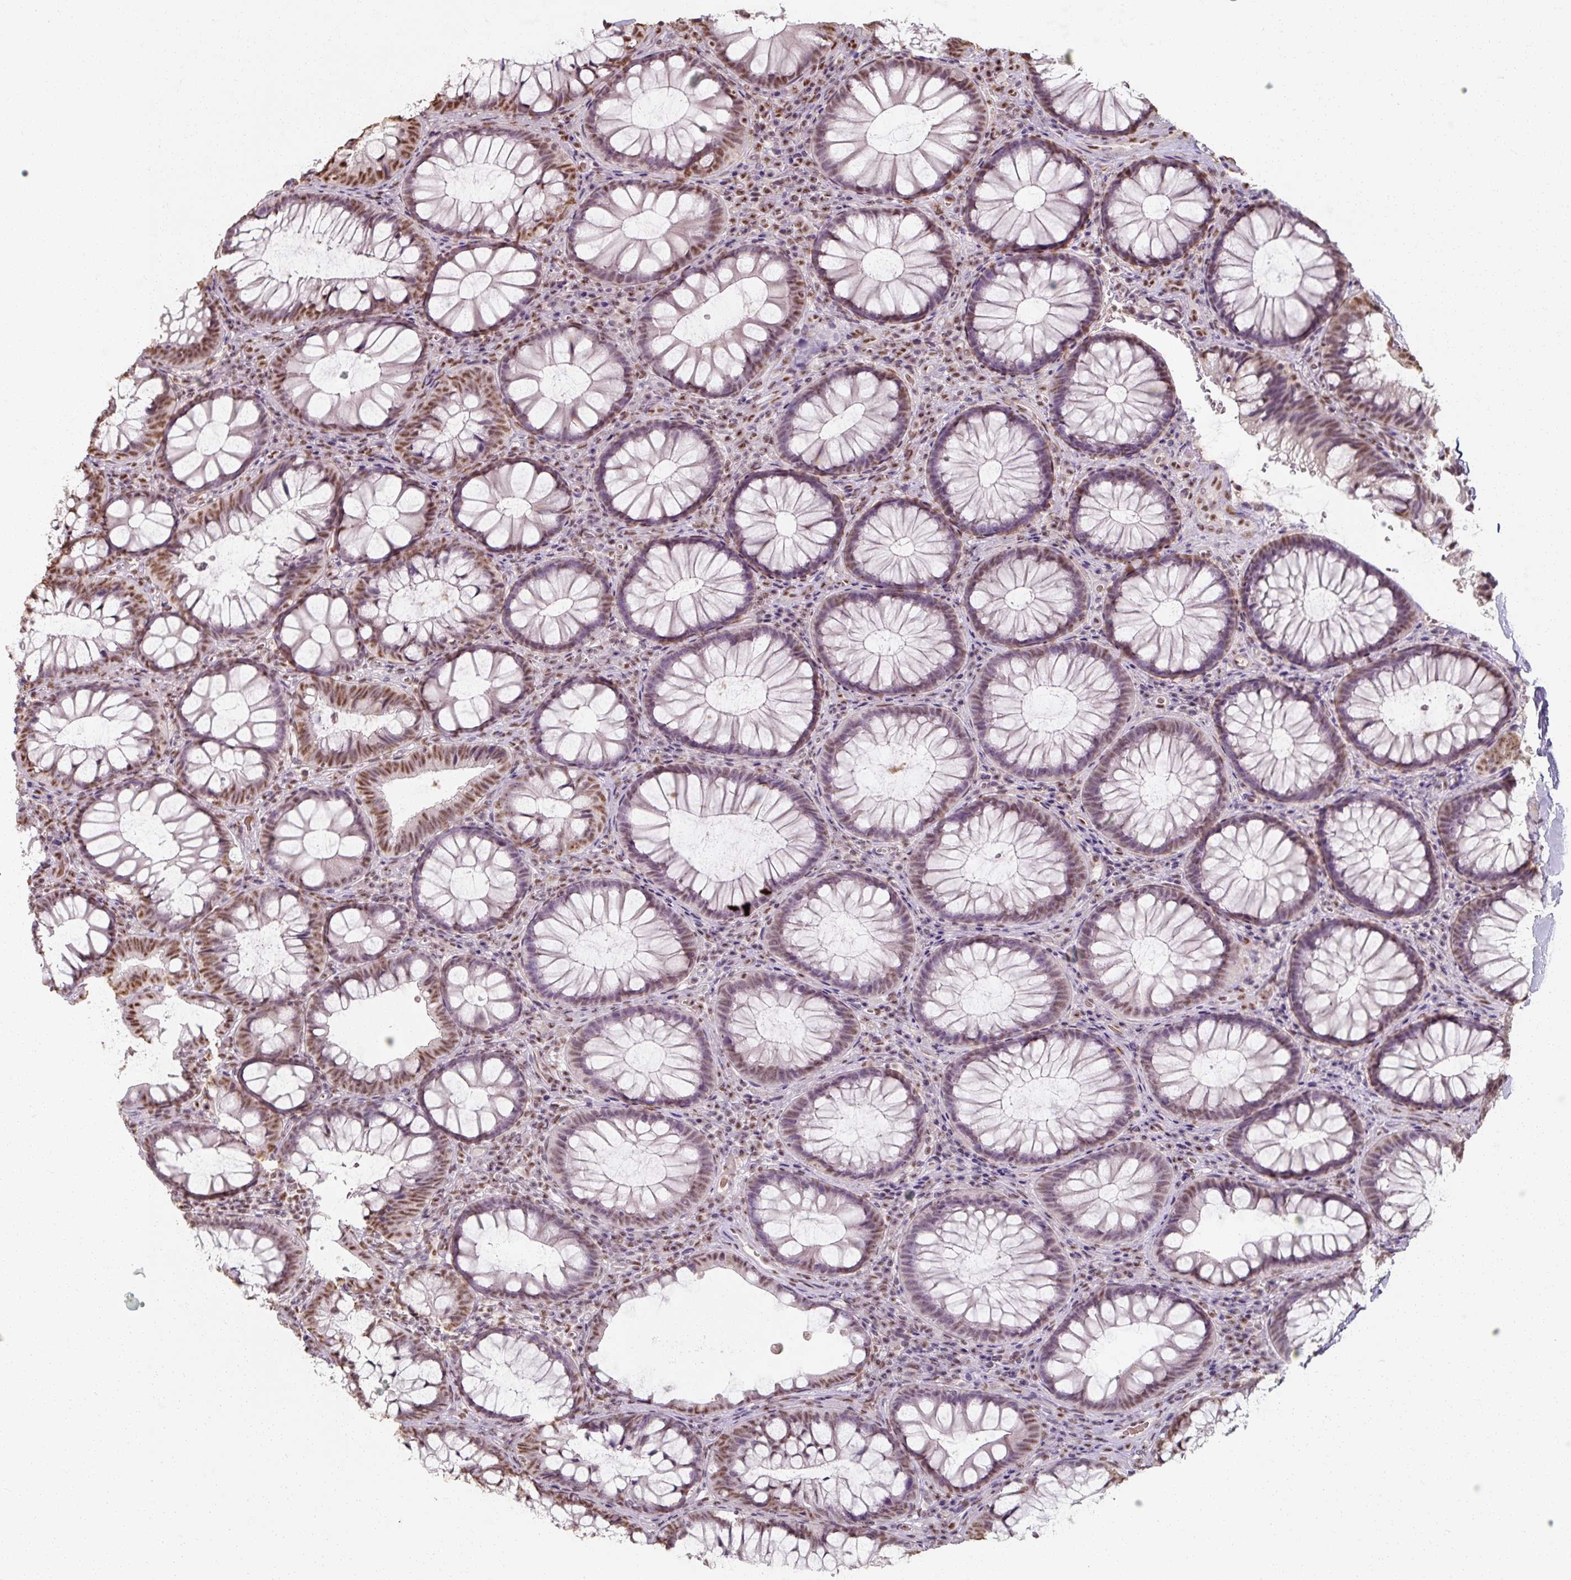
{"staining": {"intensity": "moderate", "quantity": "25%-75%", "location": "nuclear"}, "tissue": "colon", "cell_type": "Glandular cells", "image_type": "normal", "snomed": [{"axis": "morphology", "description": "Normal tissue, NOS"}, {"axis": "morphology", "description": "Adenoma, NOS"}, {"axis": "topography", "description": "Soft tissue"}, {"axis": "topography", "description": "Colon"}], "caption": "An IHC histopathology image of unremarkable tissue is shown. Protein staining in brown shows moderate nuclear positivity in colon within glandular cells. The staining was performed using DAB (3,3'-diaminobenzidine), with brown indicating positive protein expression. Nuclei are stained blue with hematoxylin.", "gene": "ENSG00000291316", "patient": {"sex": "male", "age": 47}}